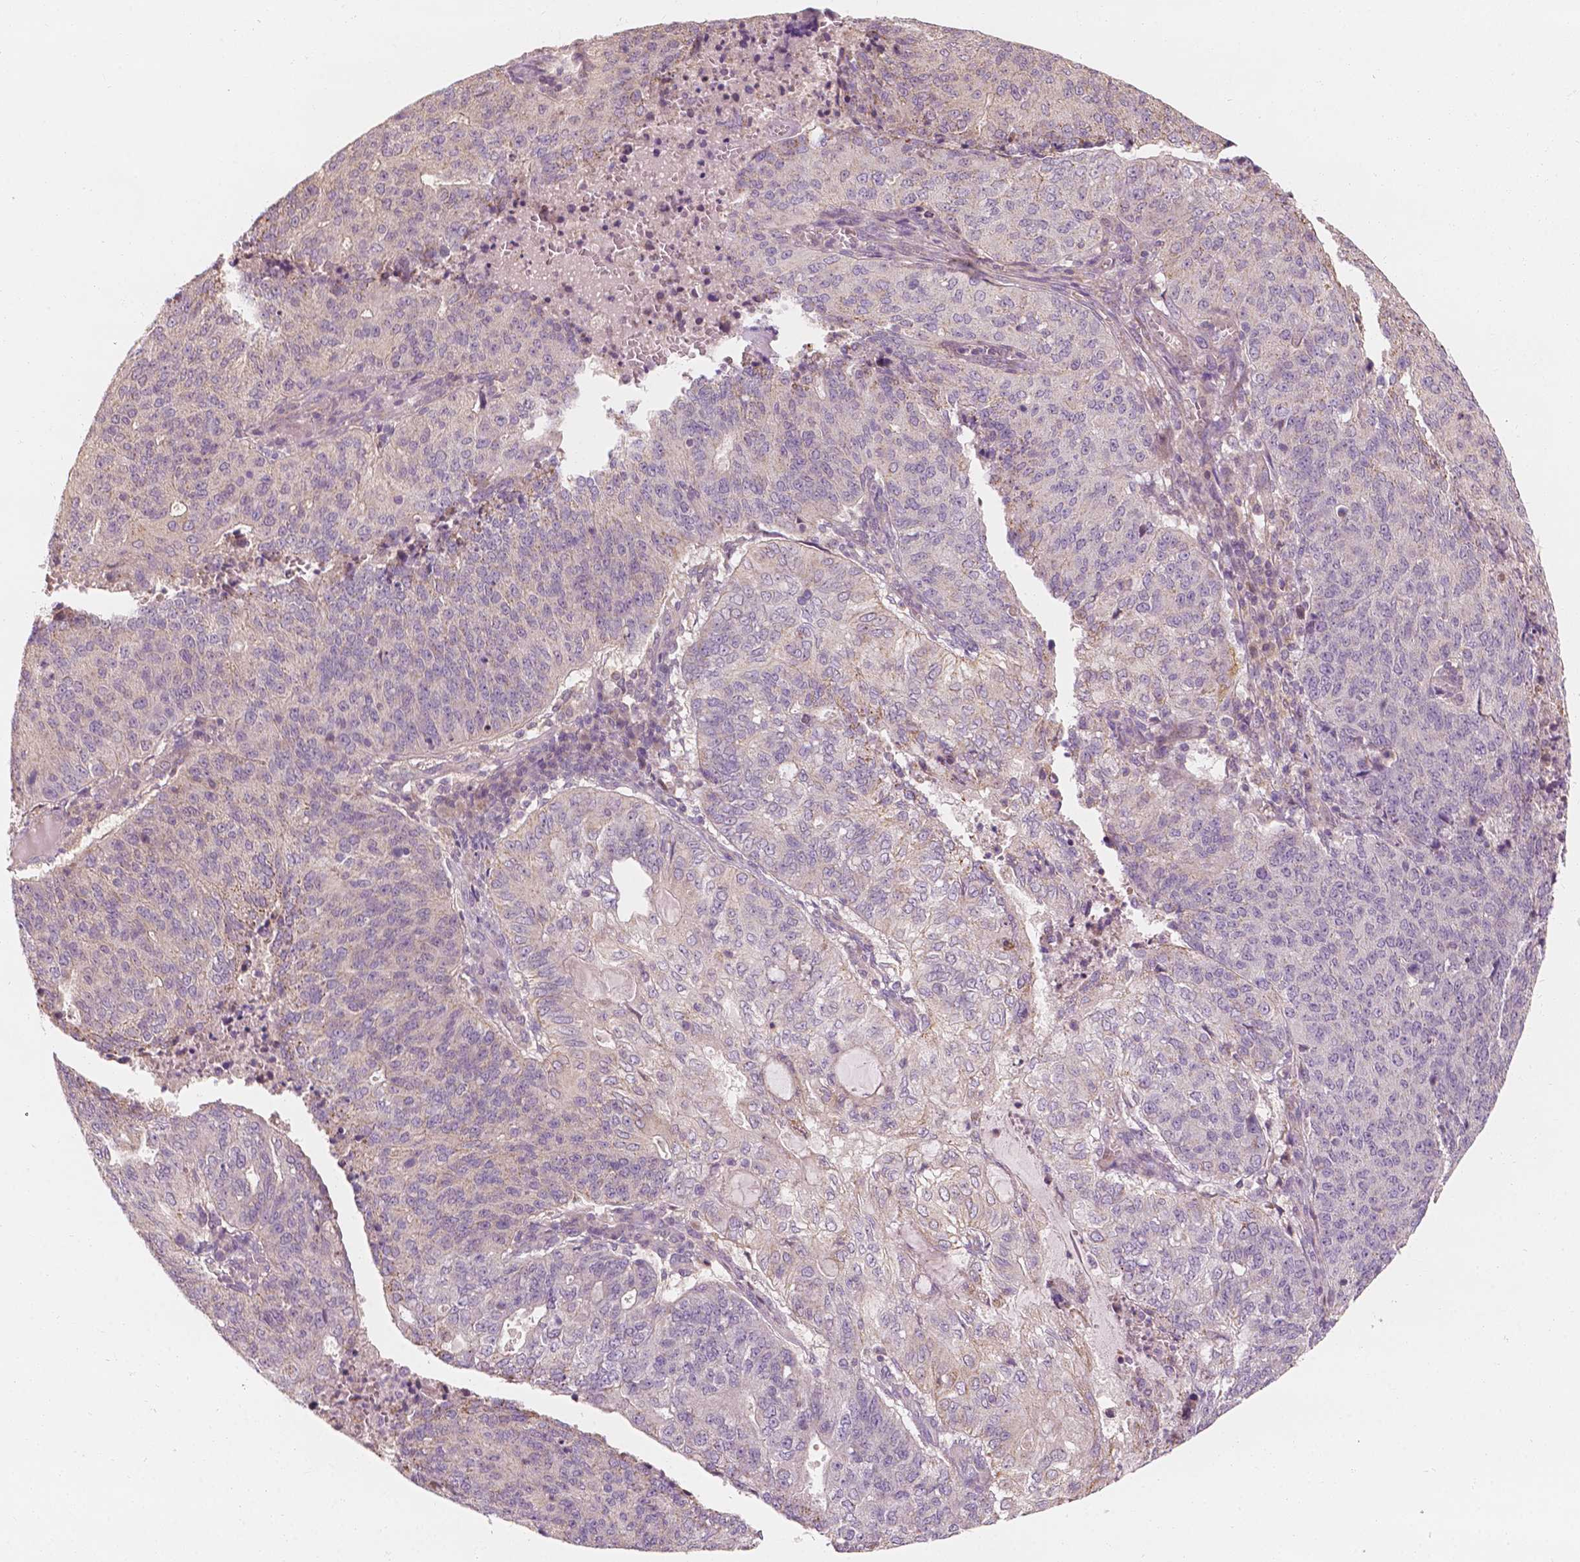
{"staining": {"intensity": "negative", "quantity": "none", "location": "none"}, "tissue": "endometrial cancer", "cell_type": "Tumor cells", "image_type": "cancer", "snomed": [{"axis": "morphology", "description": "Adenocarcinoma, NOS"}, {"axis": "topography", "description": "Endometrium"}], "caption": "IHC image of endometrial adenocarcinoma stained for a protein (brown), which shows no positivity in tumor cells. The staining was performed using DAB (3,3'-diaminobenzidine) to visualize the protein expression in brown, while the nuclei were stained in blue with hematoxylin (Magnification: 20x).", "gene": "SHPK", "patient": {"sex": "female", "age": 82}}